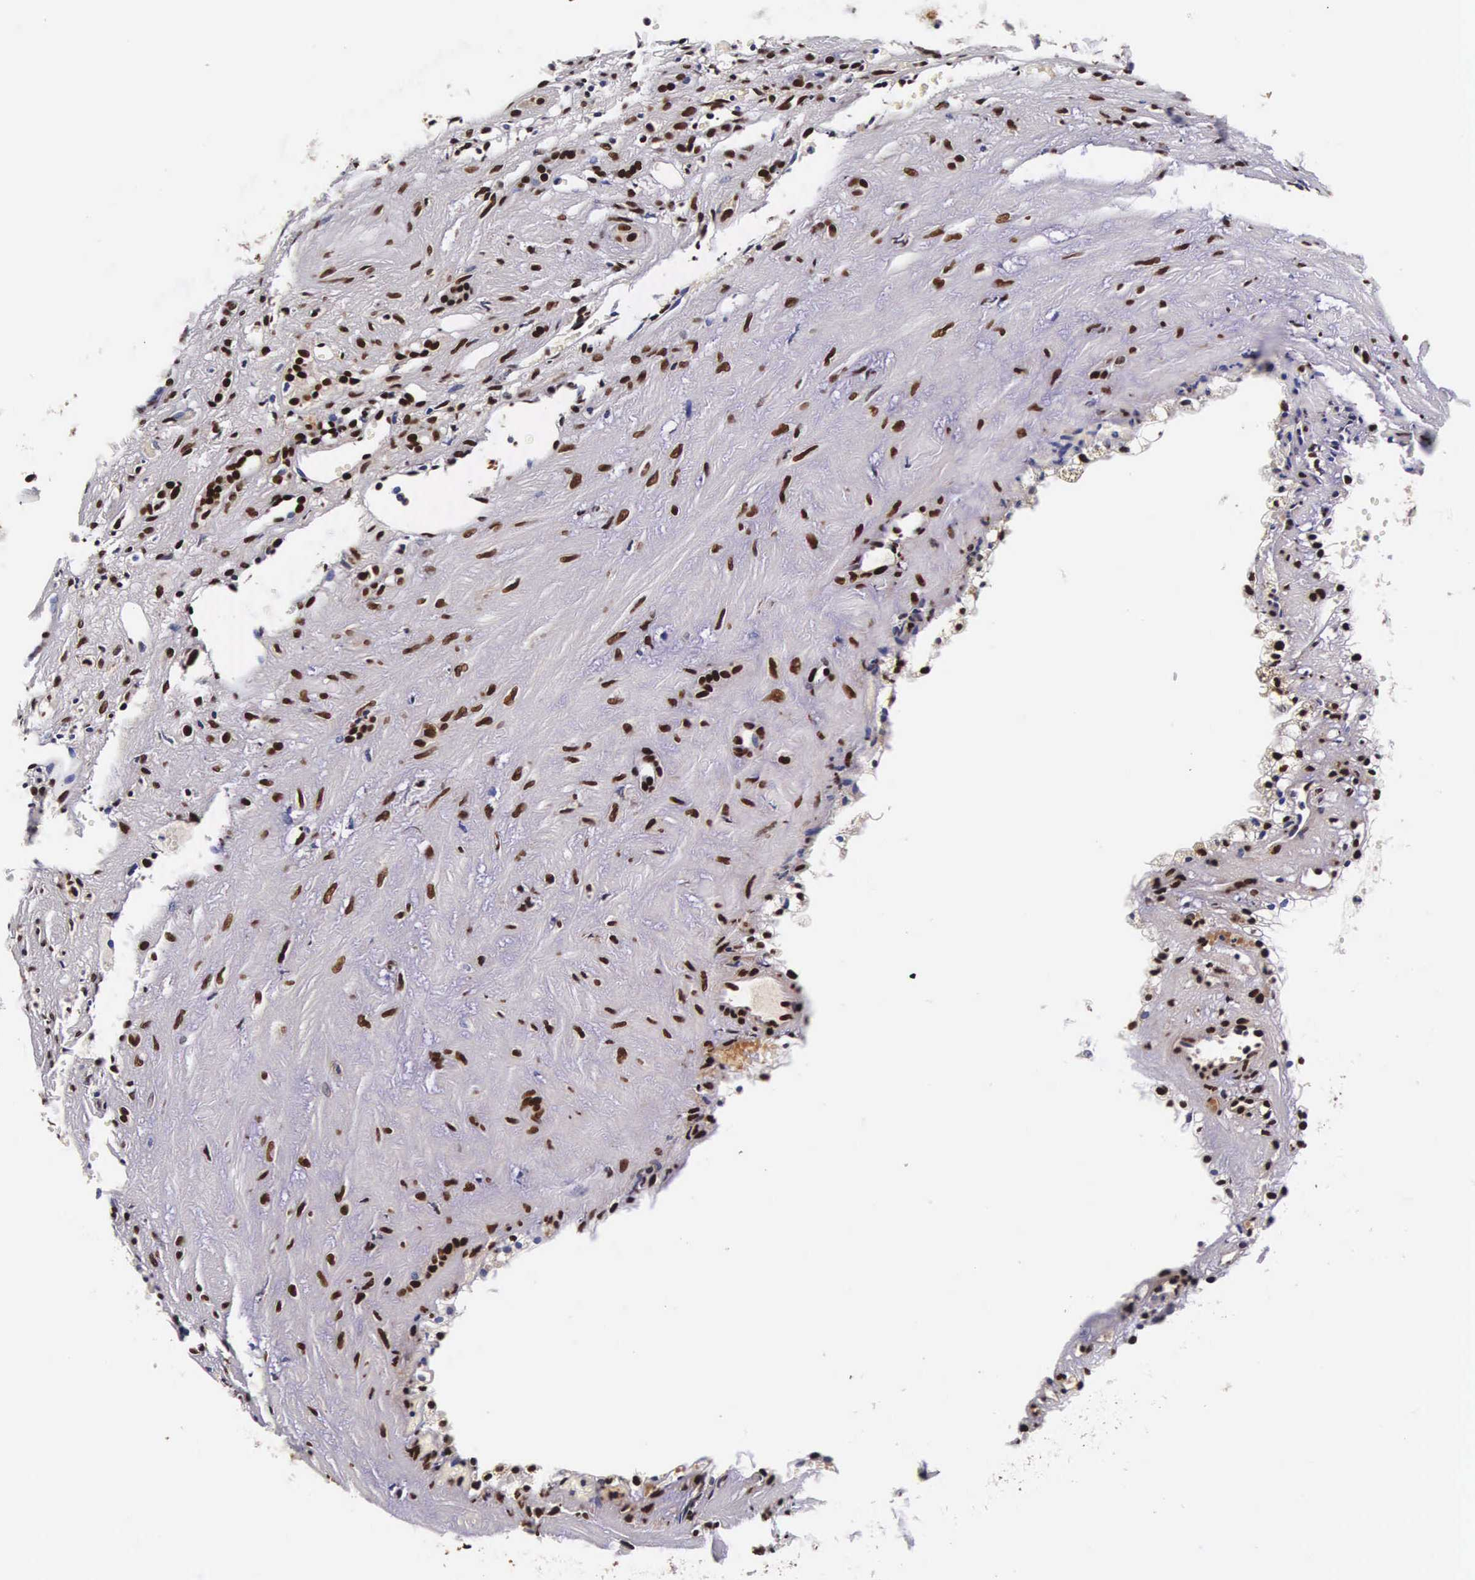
{"staining": {"intensity": "moderate", "quantity": "25%-75%", "location": "nuclear"}, "tissue": "kidney", "cell_type": "Cells in glomeruli", "image_type": "normal", "snomed": [{"axis": "morphology", "description": "Normal tissue, NOS"}, {"axis": "topography", "description": "Kidney"}], "caption": "Protein staining by immunohistochemistry (IHC) shows moderate nuclear staining in approximately 25%-75% of cells in glomeruli in unremarkable kidney.", "gene": "BCL2L2", "patient": {"sex": "male", "age": 36}}